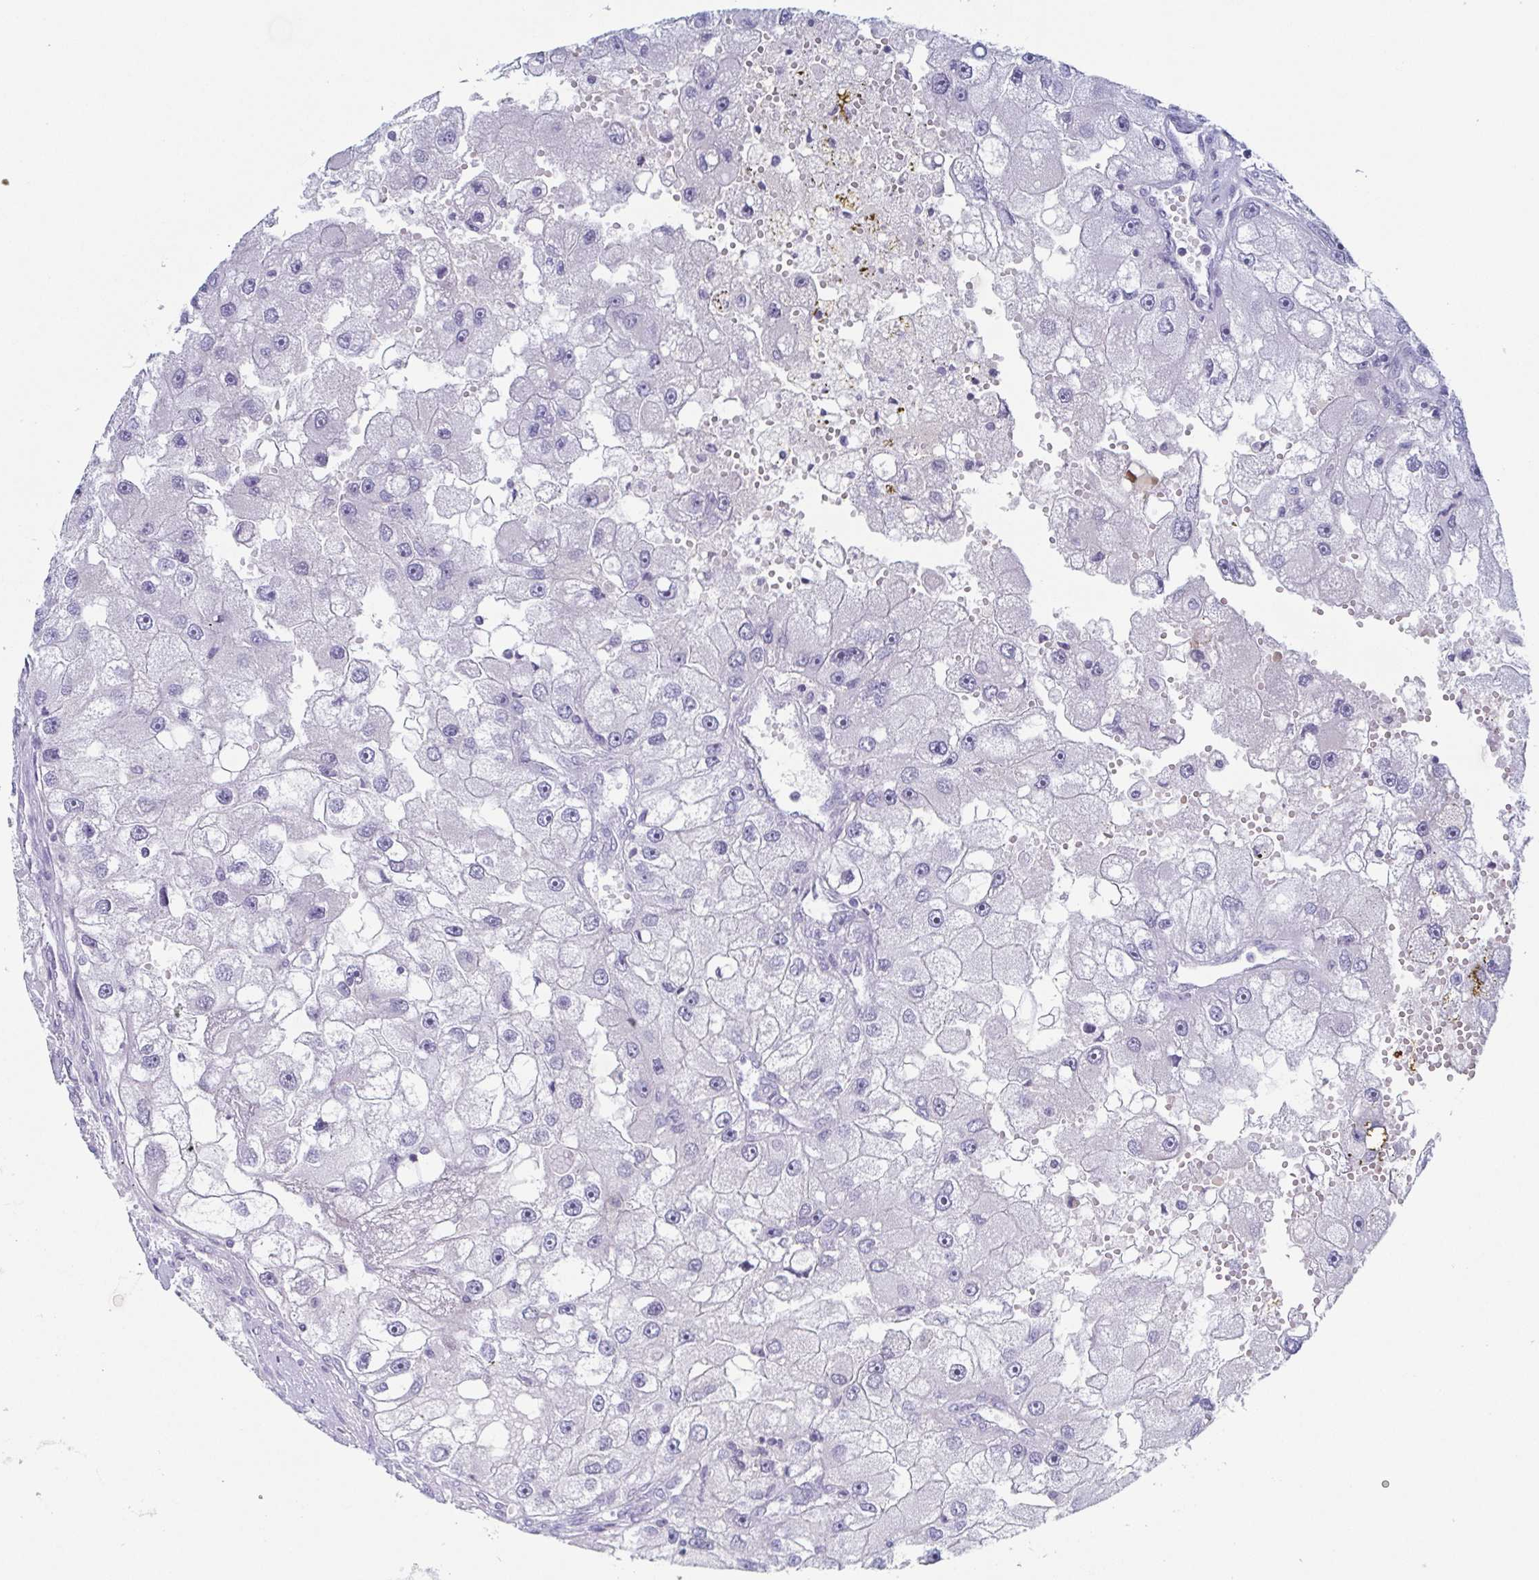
{"staining": {"intensity": "negative", "quantity": "none", "location": "none"}, "tissue": "renal cancer", "cell_type": "Tumor cells", "image_type": "cancer", "snomed": [{"axis": "morphology", "description": "Adenocarcinoma, NOS"}, {"axis": "topography", "description": "Kidney"}], "caption": "Renal cancer (adenocarcinoma) was stained to show a protein in brown. There is no significant staining in tumor cells.", "gene": "RHOV", "patient": {"sex": "male", "age": 63}}